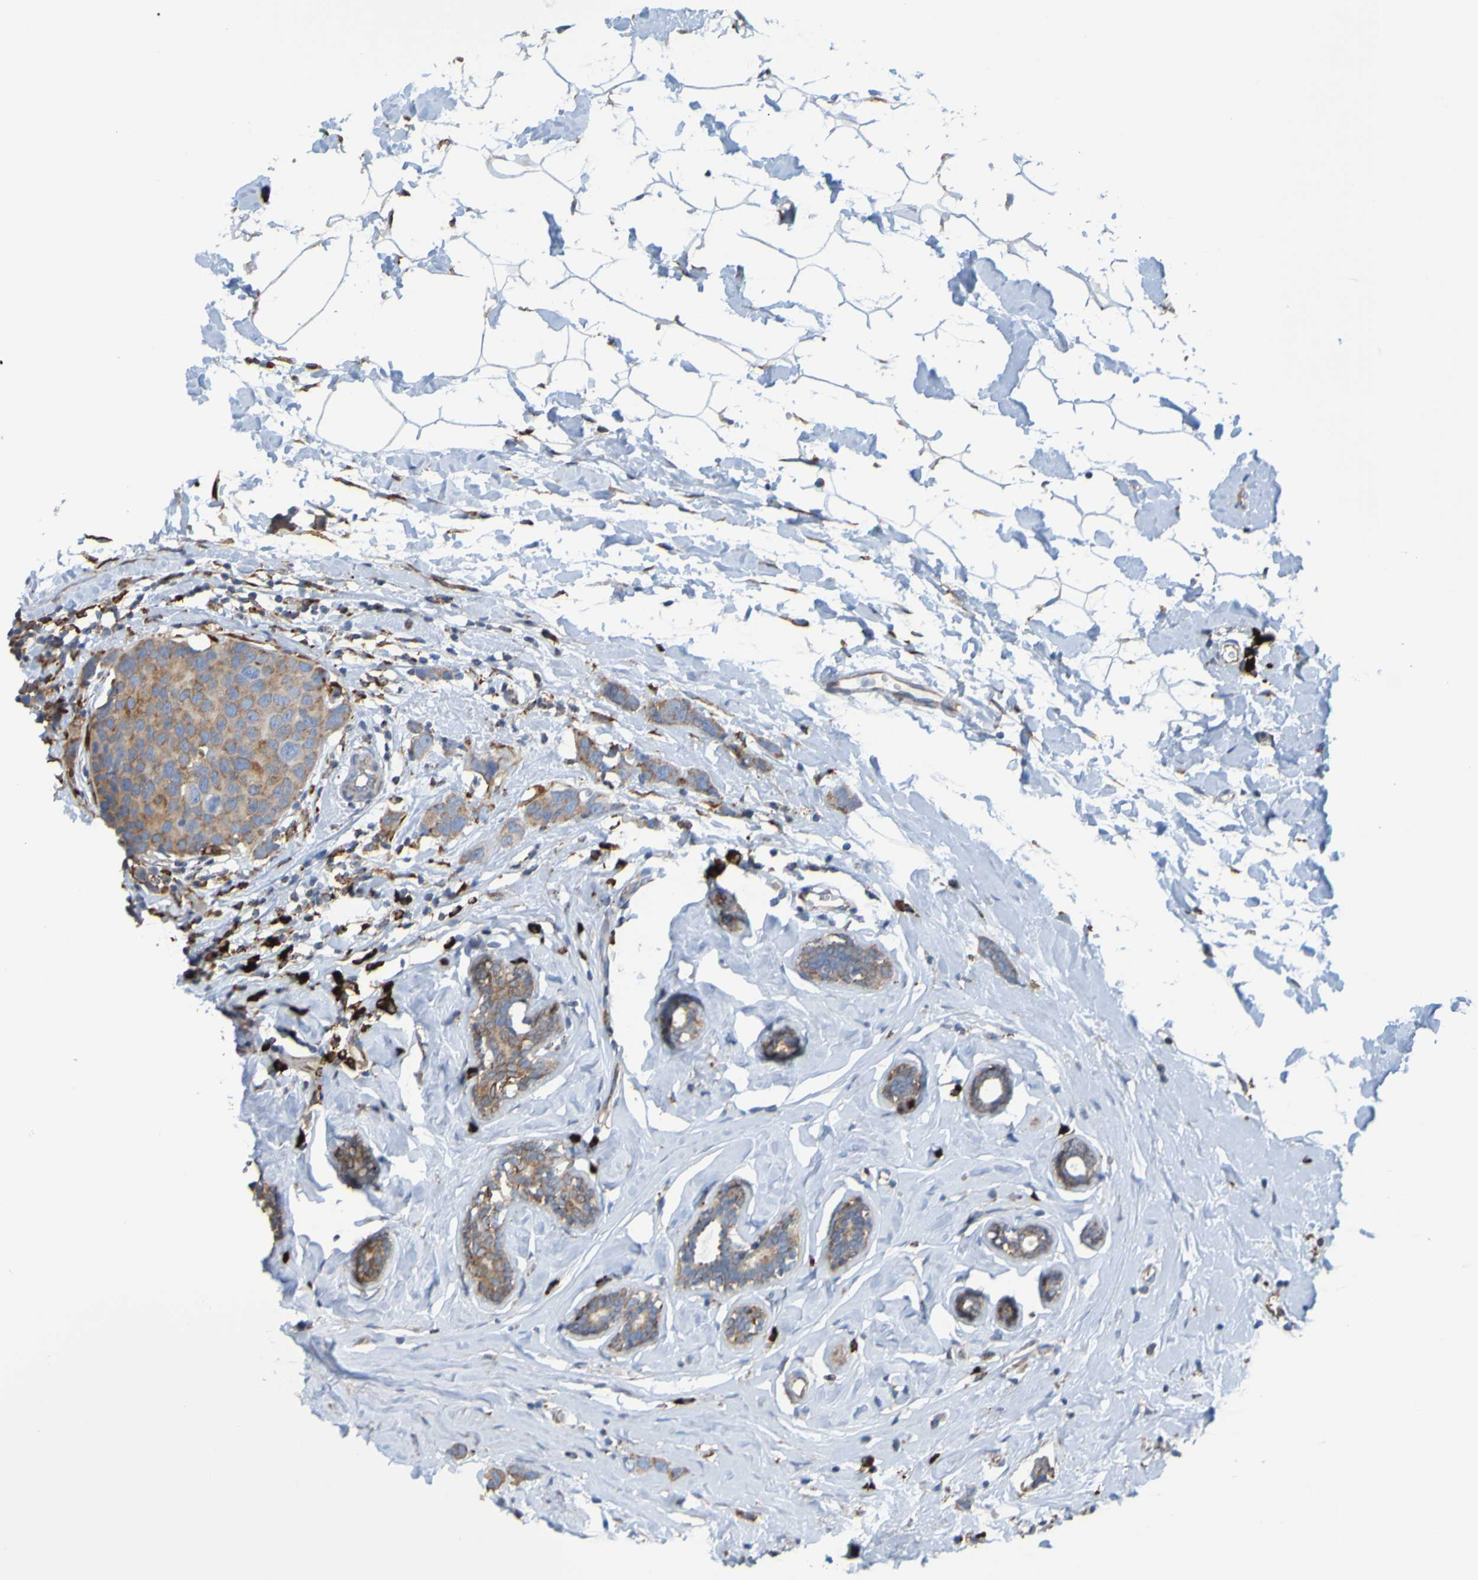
{"staining": {"intensity": "weak", "quantity": ">75%", "location": "cytoplasmic/membranous"}, "tissue": "breast cancer", "cell_type": "Tumor cells", "image_type": "cancer", "snomed": [{"axis": "morphology", "description": "Lobular carcinoma"}, {"axis": "topography", "description": "Breast"}], "caption": "Brown immunohistochemical staining in lobular carcinoma (breast) reveals weak cytoplasmic/membranous positivity in about >75% of tumor cells.", "gene": "SSR1", "patient": {"sex": "female", "age": 64}}